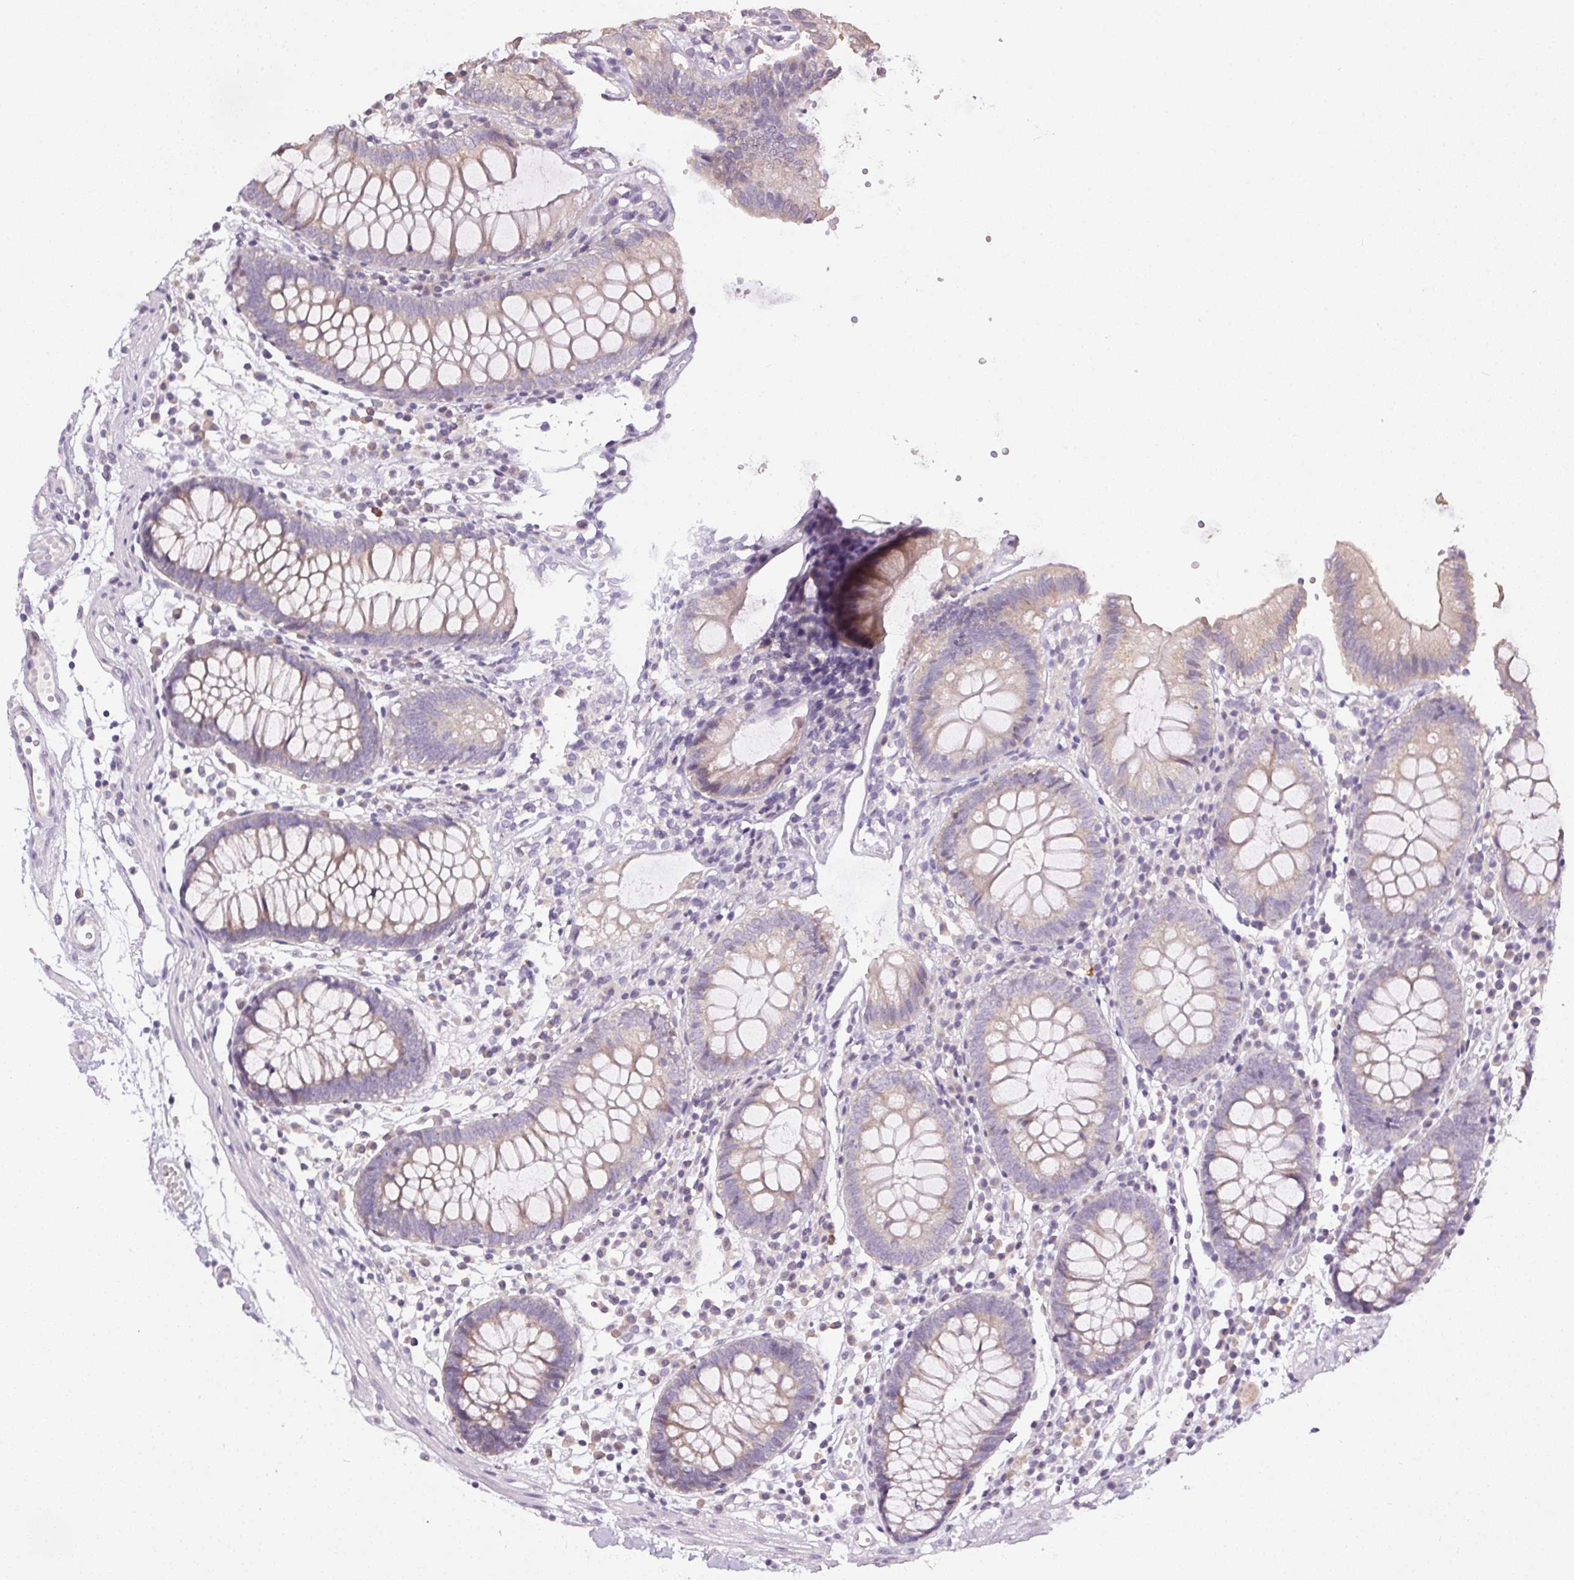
{"staining": {"intensity": "negative", "quantity": "none", "location": "none"}, "tissue": "colon", "cell_type": "Endothelial cells", "image_type": "normal", "snomed": [{"axis": "morphology", "description": "Normal tissue, NOS"}, {"axis": "morphology", "description": "Adenocarcinoma, NOS"}, {"axis": "topography", "description": "Colon"}], "caption": "Histopathology image shows no protein staining in endothelial cells of unremarkable colon. (DAB (3,3'-diaminobenzidine) immunohistochemistry (IHC) visualized using brightfield microscopy, high magnification).", "gene": "SPACA9", "patient": {"sex": "male", "age": 83}}